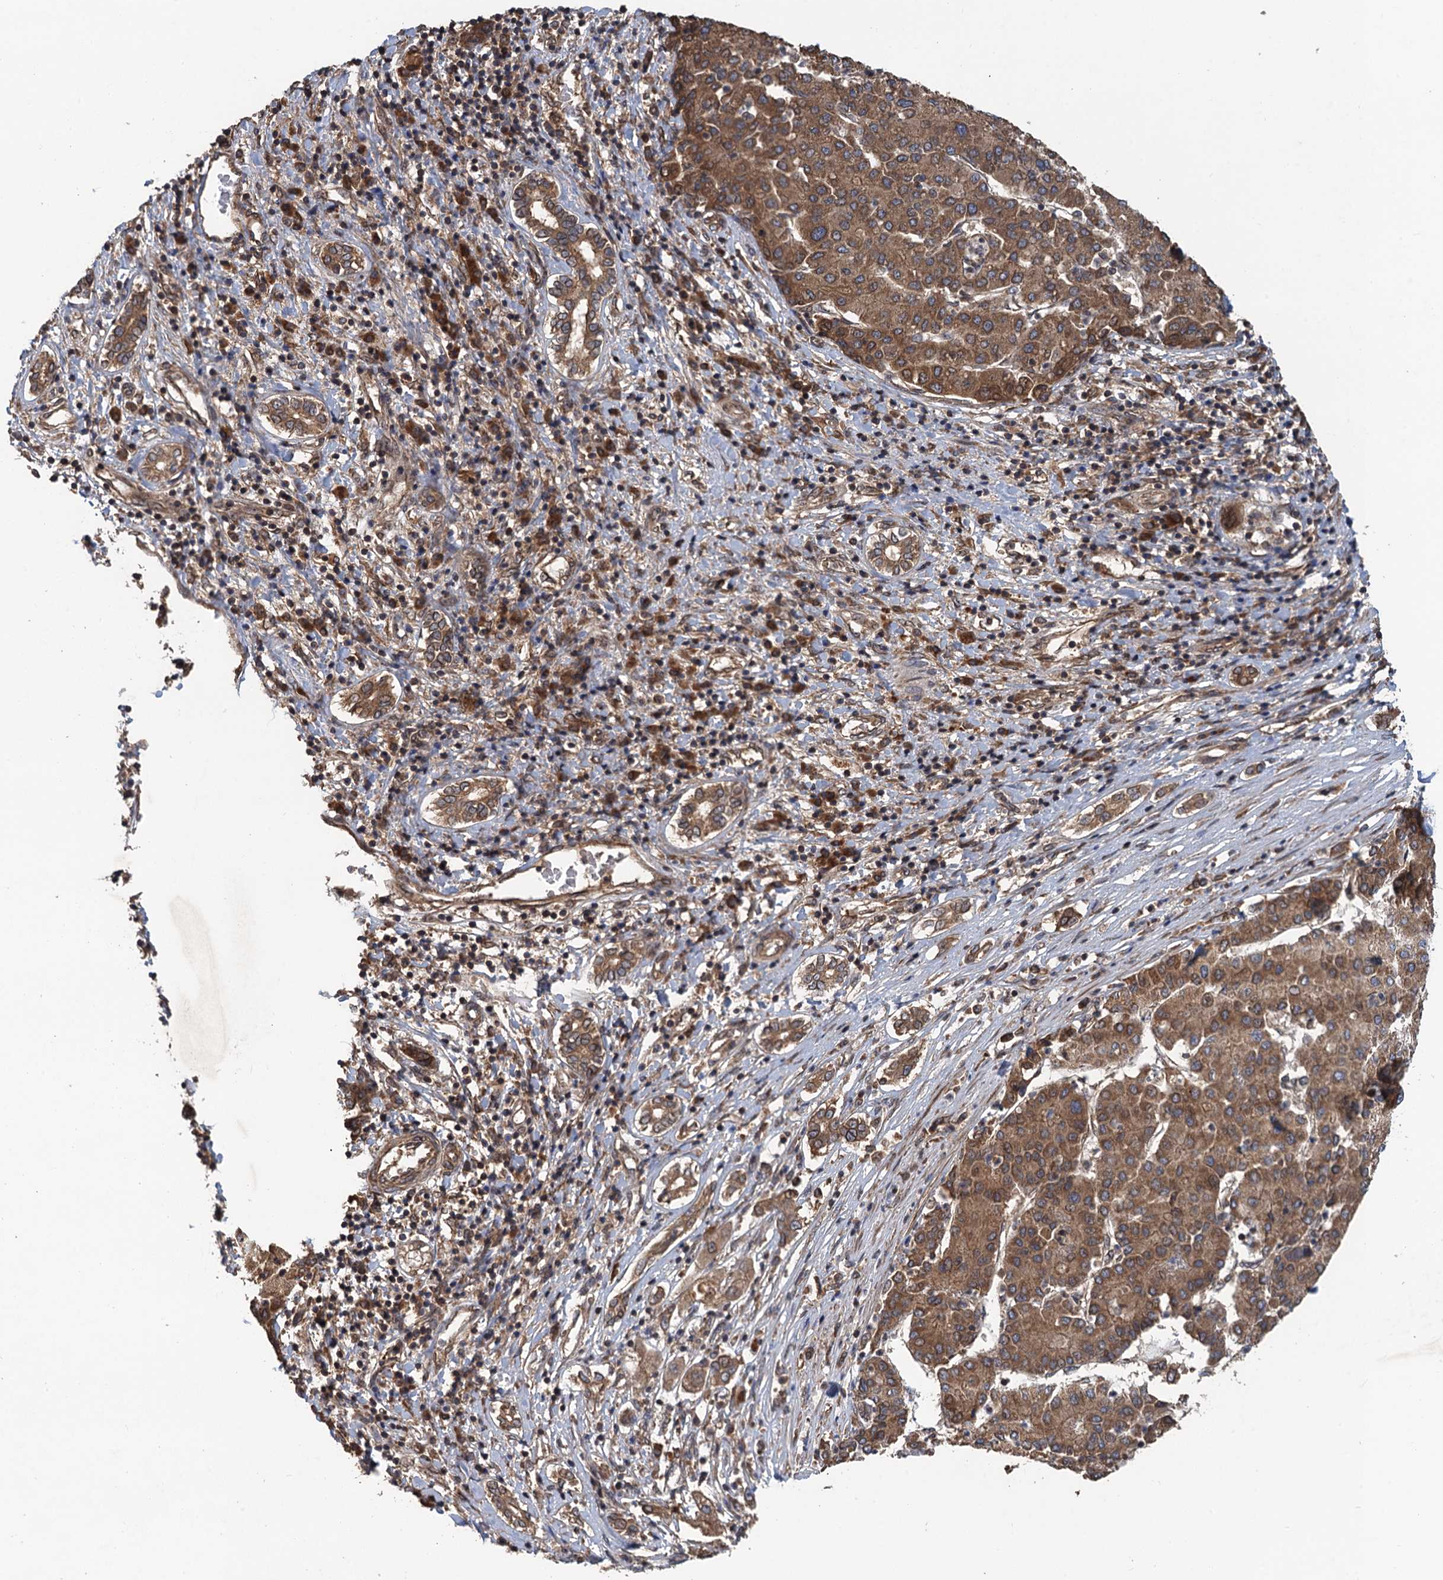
{"staining": {"intensity": "moderate", "quantity": ">75%", "location": "cytoplasmic/membranous"}, "tissue": "liver cancer", "cell_type": "Tumor cells", "image_type": "cancer", "snomed": [{"axis": "morphology", "description": "Carcinoma, Hepatocellular, NOS"}, {"axis": "topography", "description": "Liver"}], "caption": "This photomicrograph shows liver cancer stained with IHC to label a protein in brown. The cytoplasmic/membranous of tumor cells show moderate positivity for the protein. Nuclei are counter-stained blue.", "gene": "GLE1", "patient": {"sex": "male", "age": 65}}